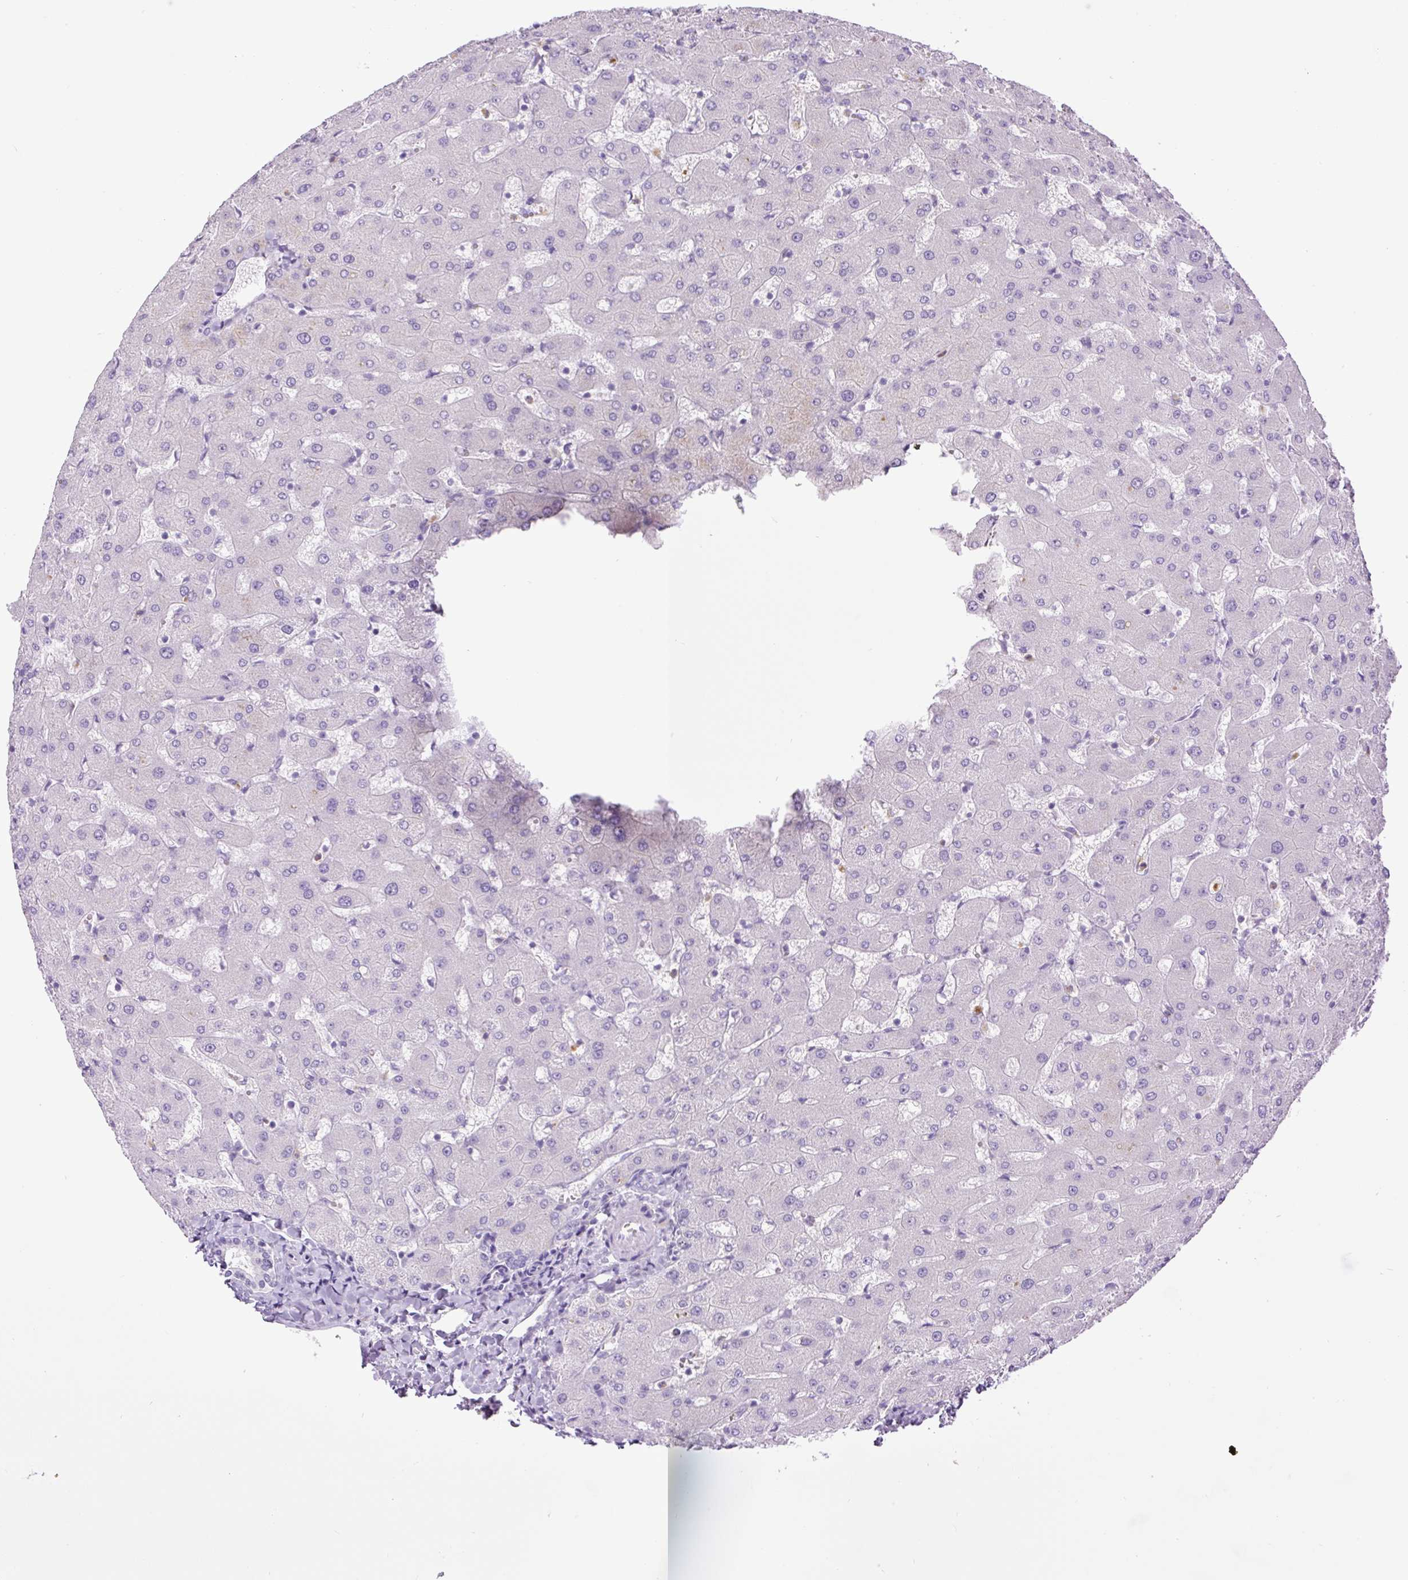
{"staining": {"intensity": "negative", "quantity": "none", "location": "none"}, "tissue": "liver", "cell_type": "Cholangiocytes", "image_type": "normal", "snomed": [{"axis": "morphology", "description": "Normal tissue, NOS"}, {"axis": "topography", "description": "Liver"}], "caption": "DAB immunohistochemical staining of normal human liver shows no significant positivity in cholangiocytes.", "gene": "MFSD3", "patient": {"sex": "female", "age": 63}}